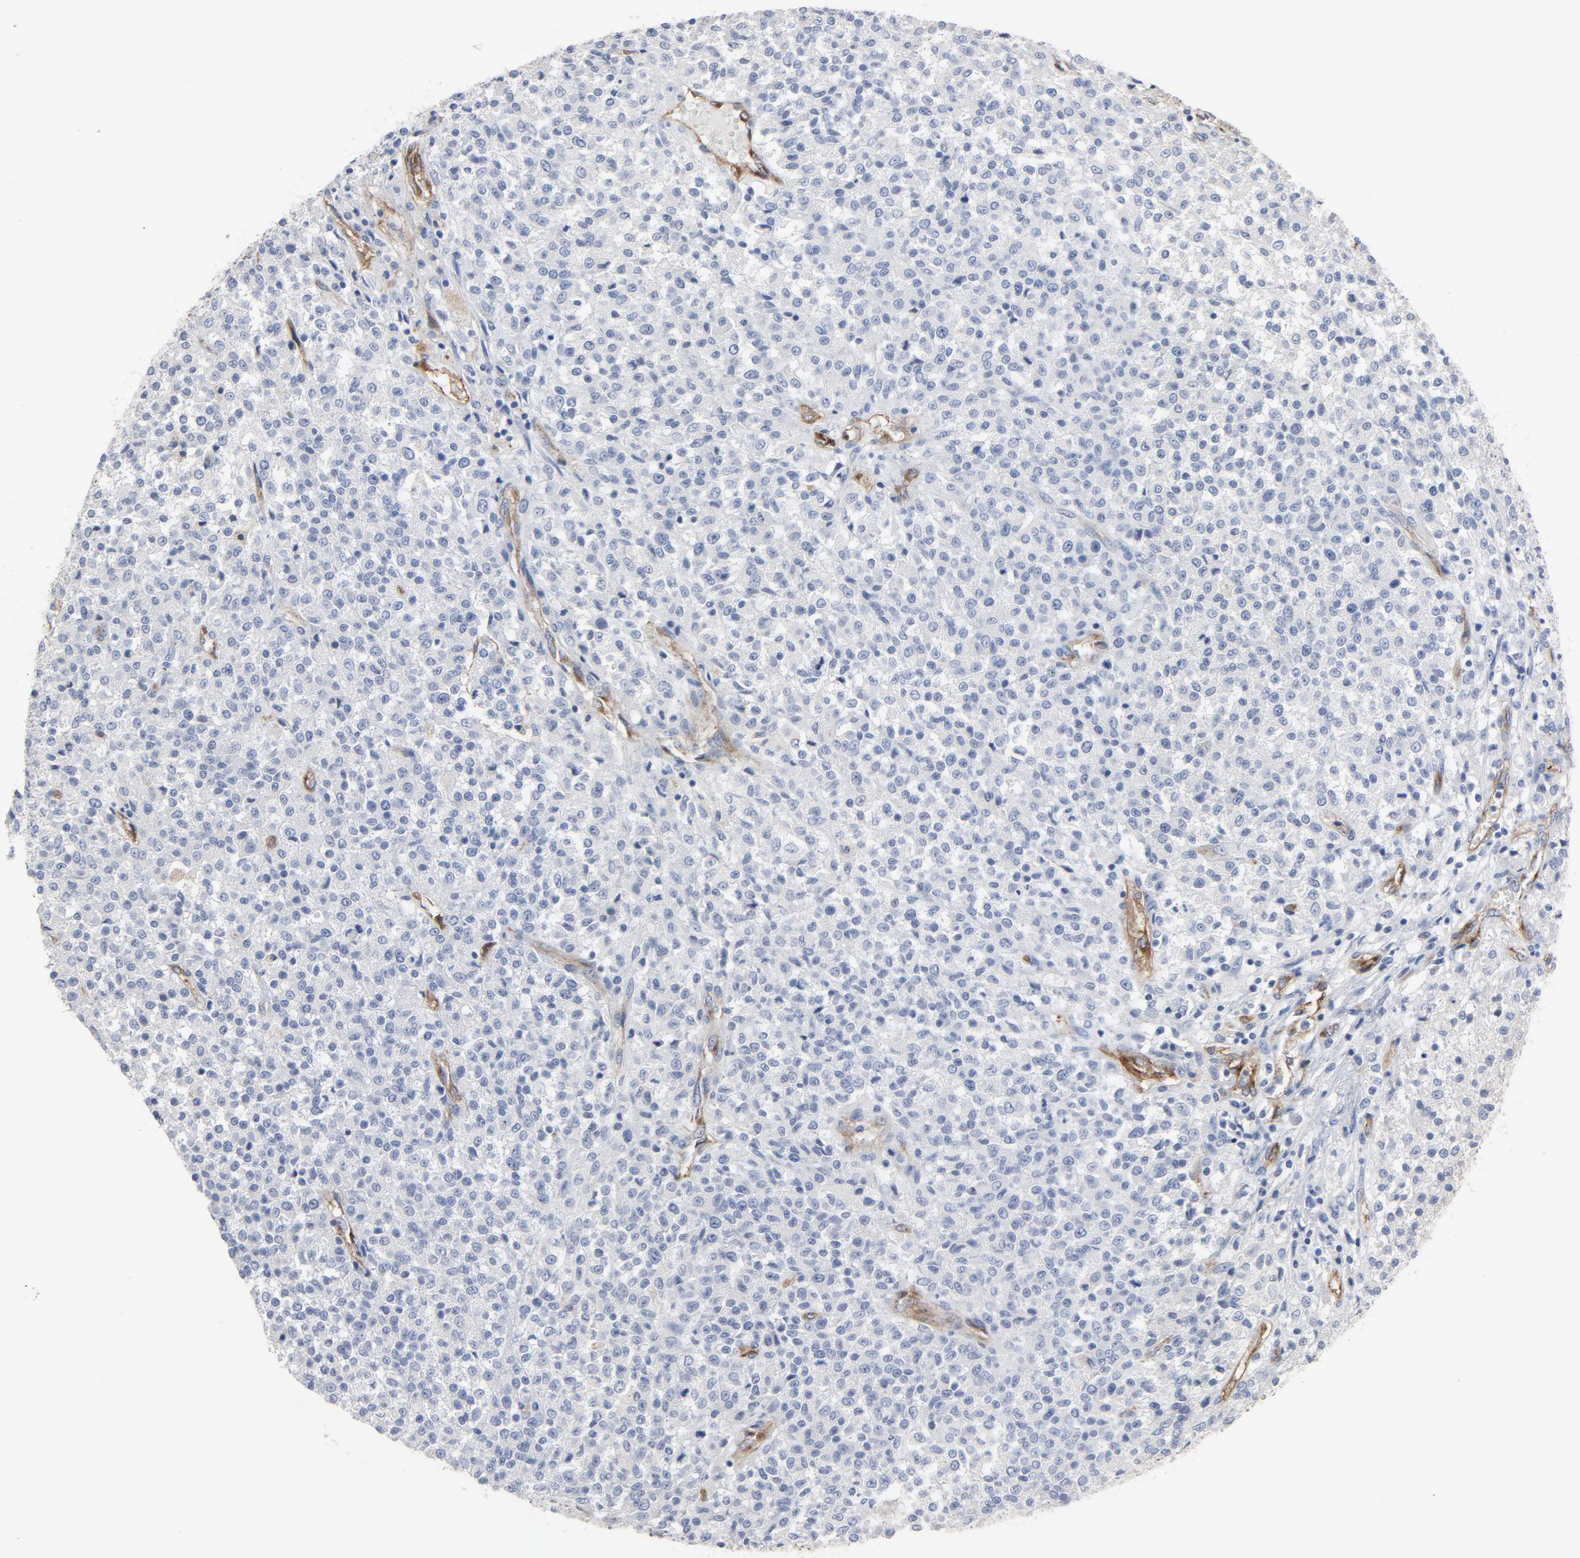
{"staining": {"intensity": "negative", "quantity": "none", "location": "none"}, "tissue": "testis cancer", "cell_type": "Tumor cells", "image_type": "cancer", "snomed": [{"axis": "morphology", "description": "Seminoma, NOS"}, {"axis": "topography", "description": "Testis"}], "caption": "Protein analysis of testis cancer demonstrates no significant expression in tumor cells. Nuclei are stained in blue.", "gene": "KDR", "patient": {"sex": "male", "age": 59}}